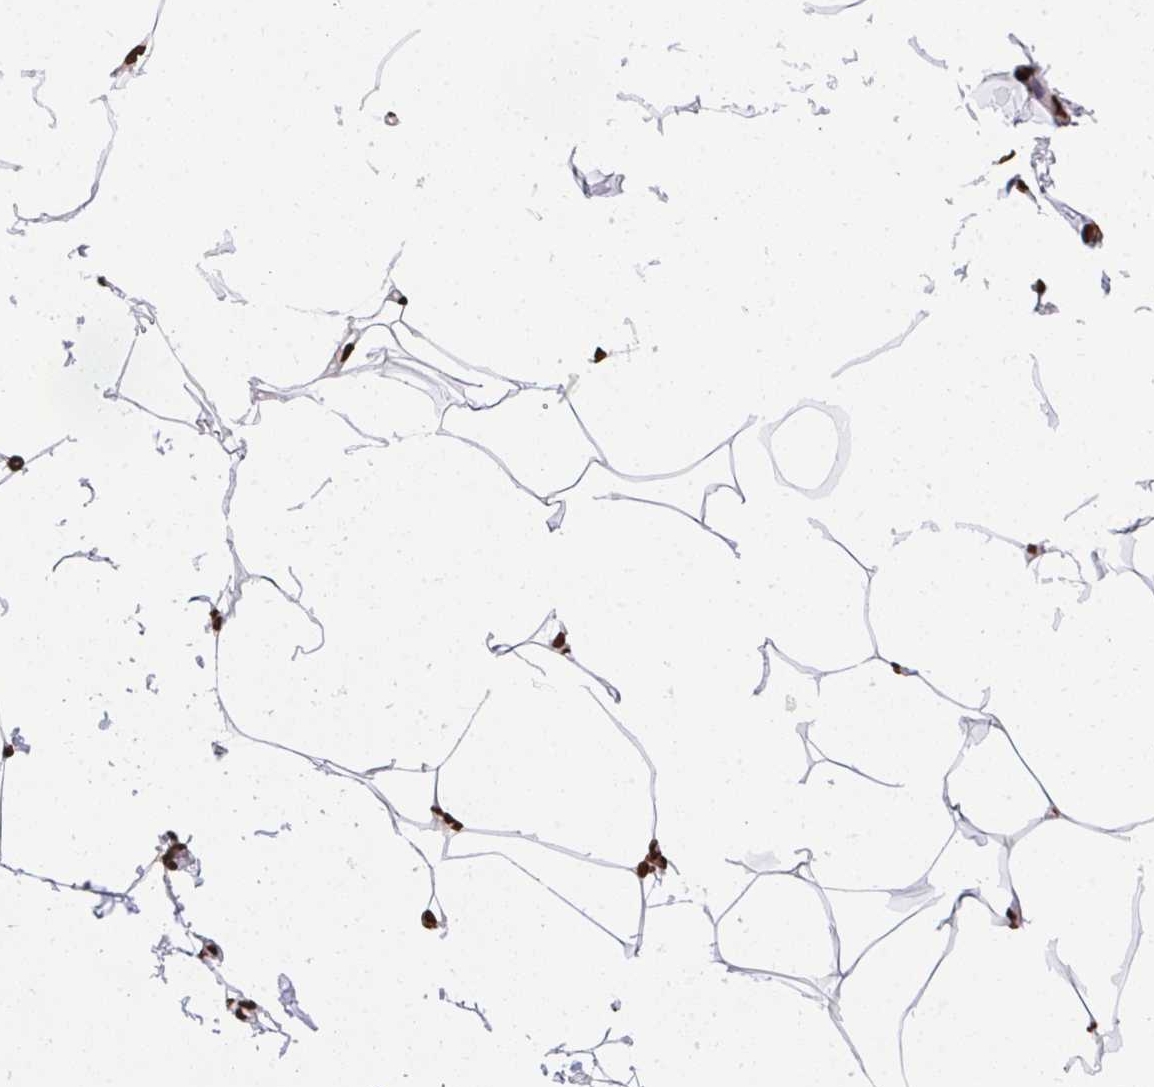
{"staining": {"intensity": "strong", "quantity": ">75%", "location": "nuclear"}, "tissue": "adipose tissue", "cell_type": "Adipocytes", "image_type": "normal", "snomed": [{"axis": "morphology", "description": "Normal tissue, NOS"}, {"axis": "topography", "description": "Skin"}, {"axis": "topography", "description": "Peripheral nerve tissue"}], "caption": "High-magnification brightfield microscopy of unremarkable adipose tissue stained with DAB (3,3'-diaminobenzidine) (brown) and counterstained with hematoxylin (blue). adipocytes exhibit strong nuclear positivity is present in approximately>75% of cells.", "gene": "HNRNPL", "patient": {"sex": "female", "age": 45}}